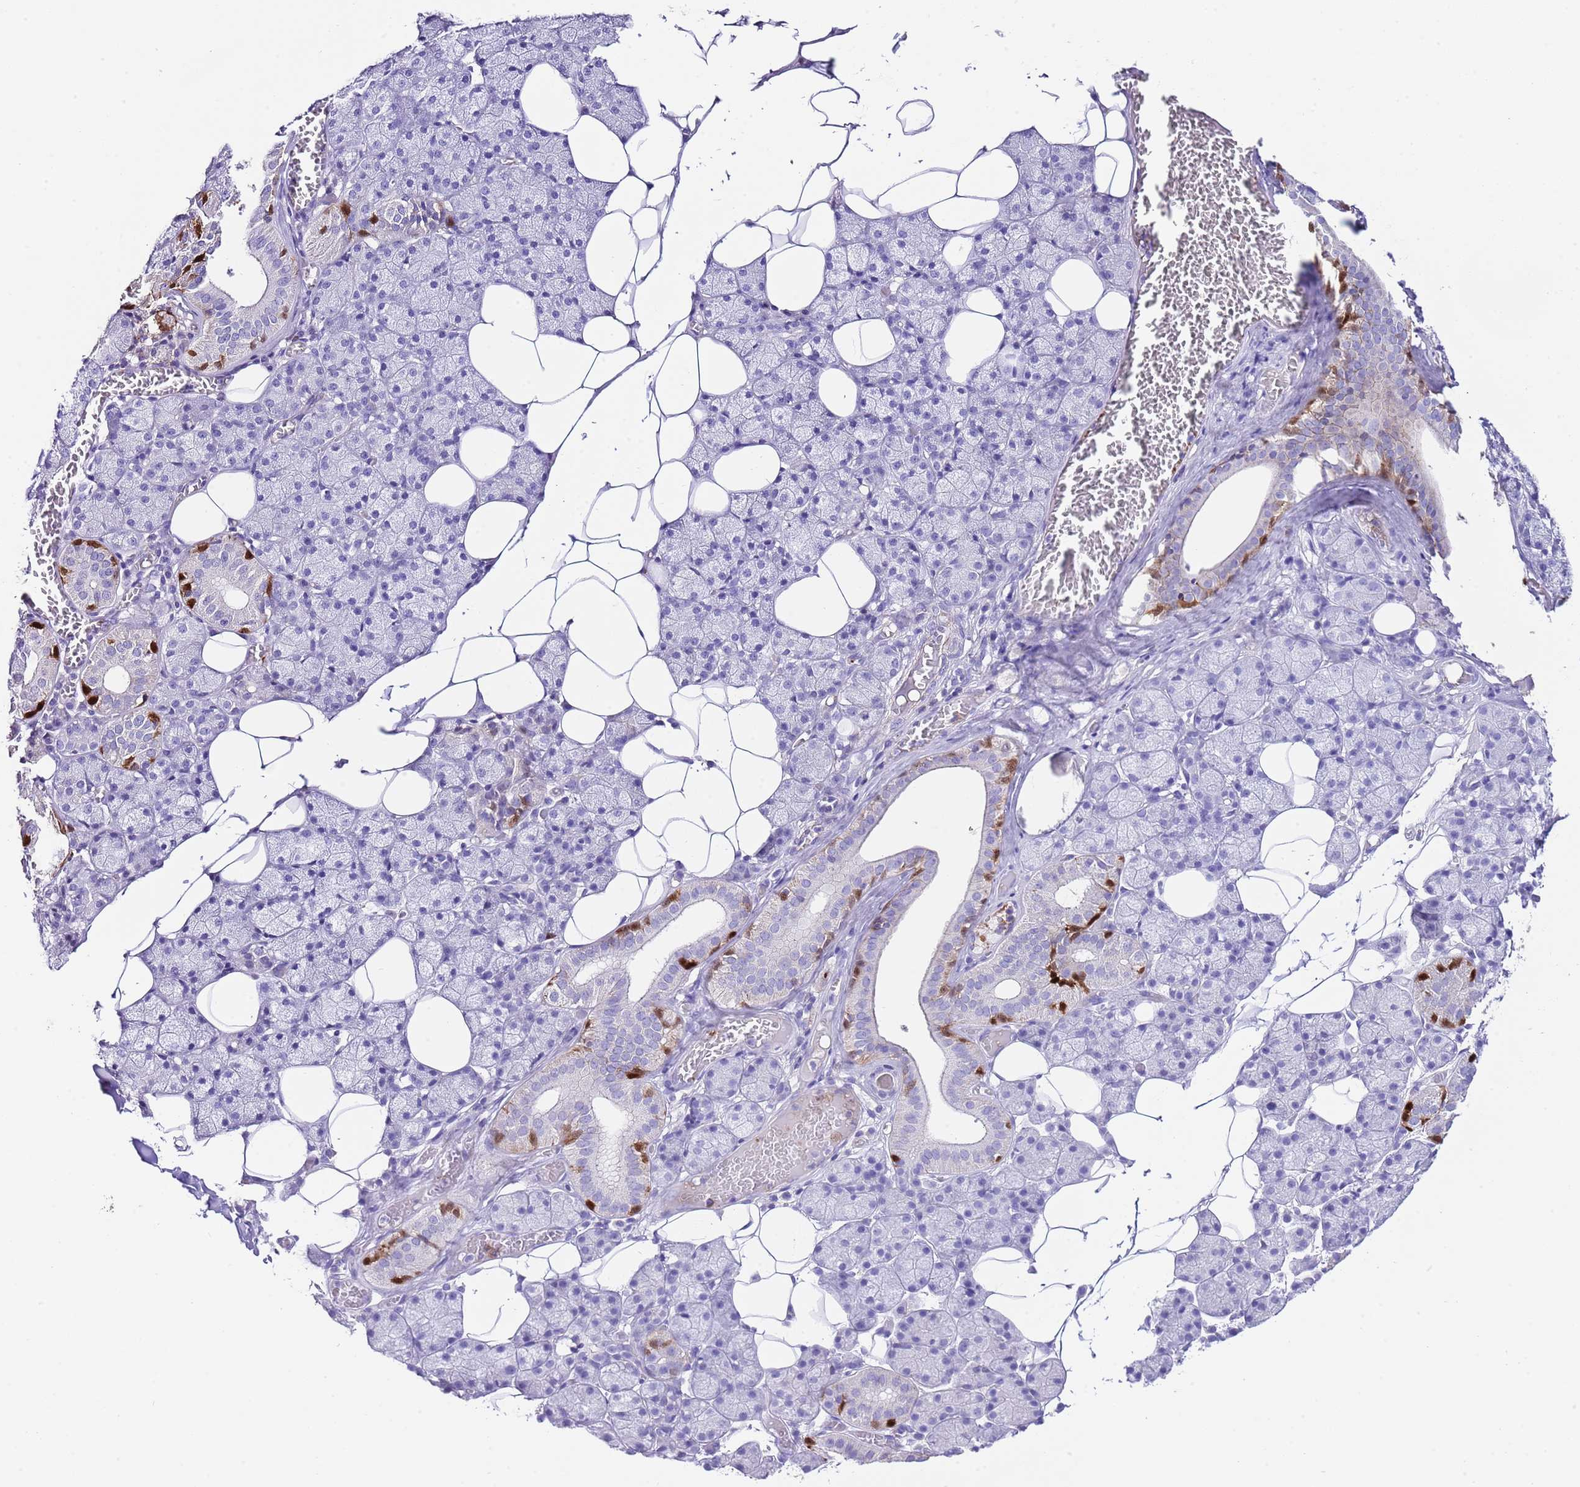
{"staining": {"intensity": "strong", "quantity": "<25%", "location": "cytoplasmic/membranous,nuclear"}, "tissue": "salivary gland", "cell_type": "Glandular cells", "image_type": "normal", "snomed": [{"axis": "morphology", "description": "Normal tissue, NOS"}, {"axis": "topography", "description": "Salivary gland"}], "caption": "Normal salivary gland was stained to show a protein in brown. There is medium levels of strong cytoplasmic/membranous,nuclear staining in about <25% of glandular cells. (IHC, brightfield microscopy, high magnification).", "gene": "ALDH3A1", "patient": {"sex": "female", "age": 33}}